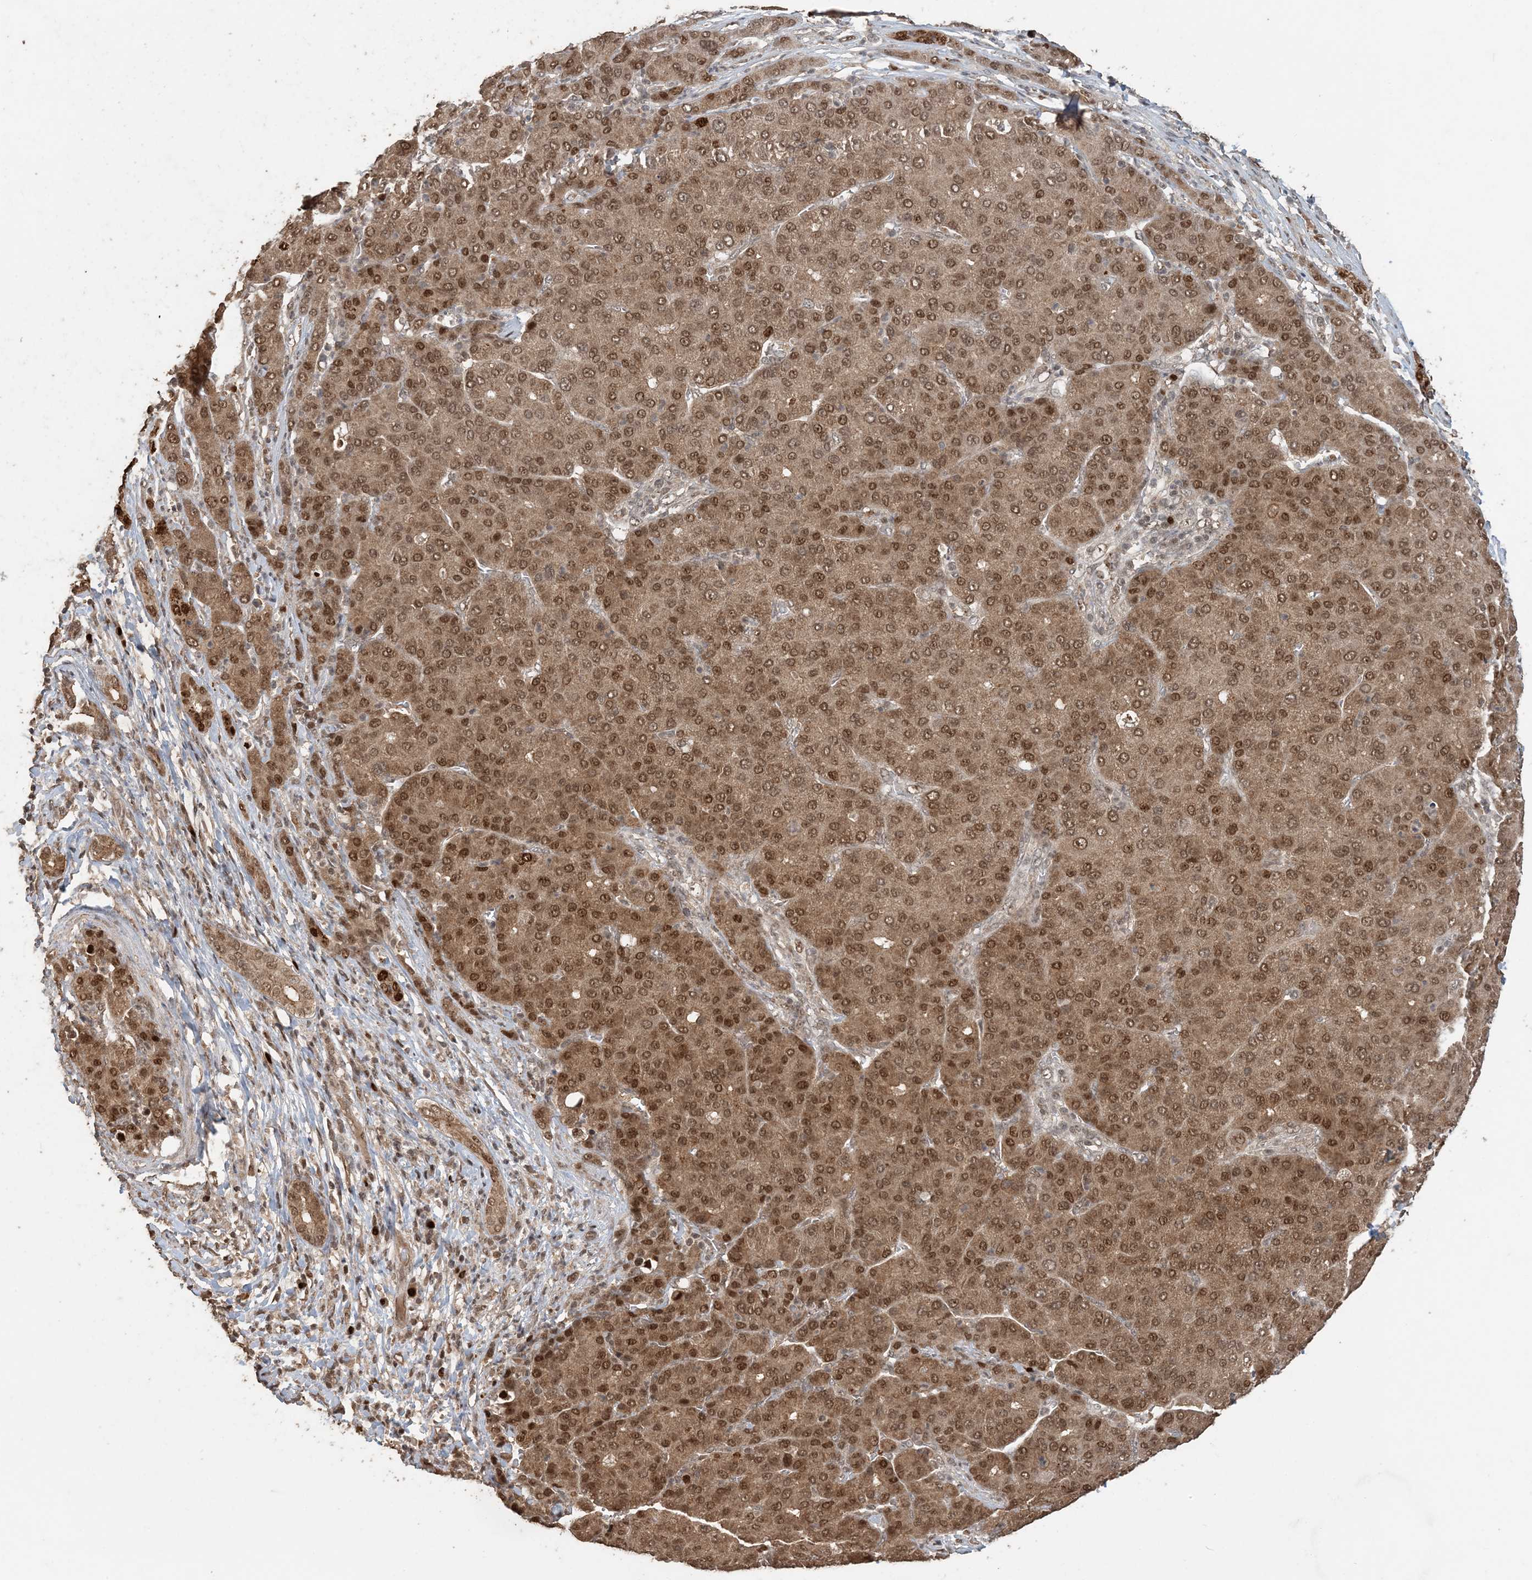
{"staining": {"intensity": "moderate", "quantity": ">75%", "location": "cytoplasmic/membranous,nuclear"}, "tissue": "liver cancer", "cell_type": "Tumor cells", "image_type": "cancer", "snomed": [{"axis": "morphology", "description": "Carcinoma, Hepatocellular, NOS"}, {"axis": "topography", "description": "Liver"}], "caption": "Moderate cytoplasmic/membranous and nuclear expression for a protein is seen in approximately >75% of tumor cells of hepatocellular carcinoma (liver) using IHC.", "gene": "ATP13A2", "patient": {"sex": "male", "age": 65}}